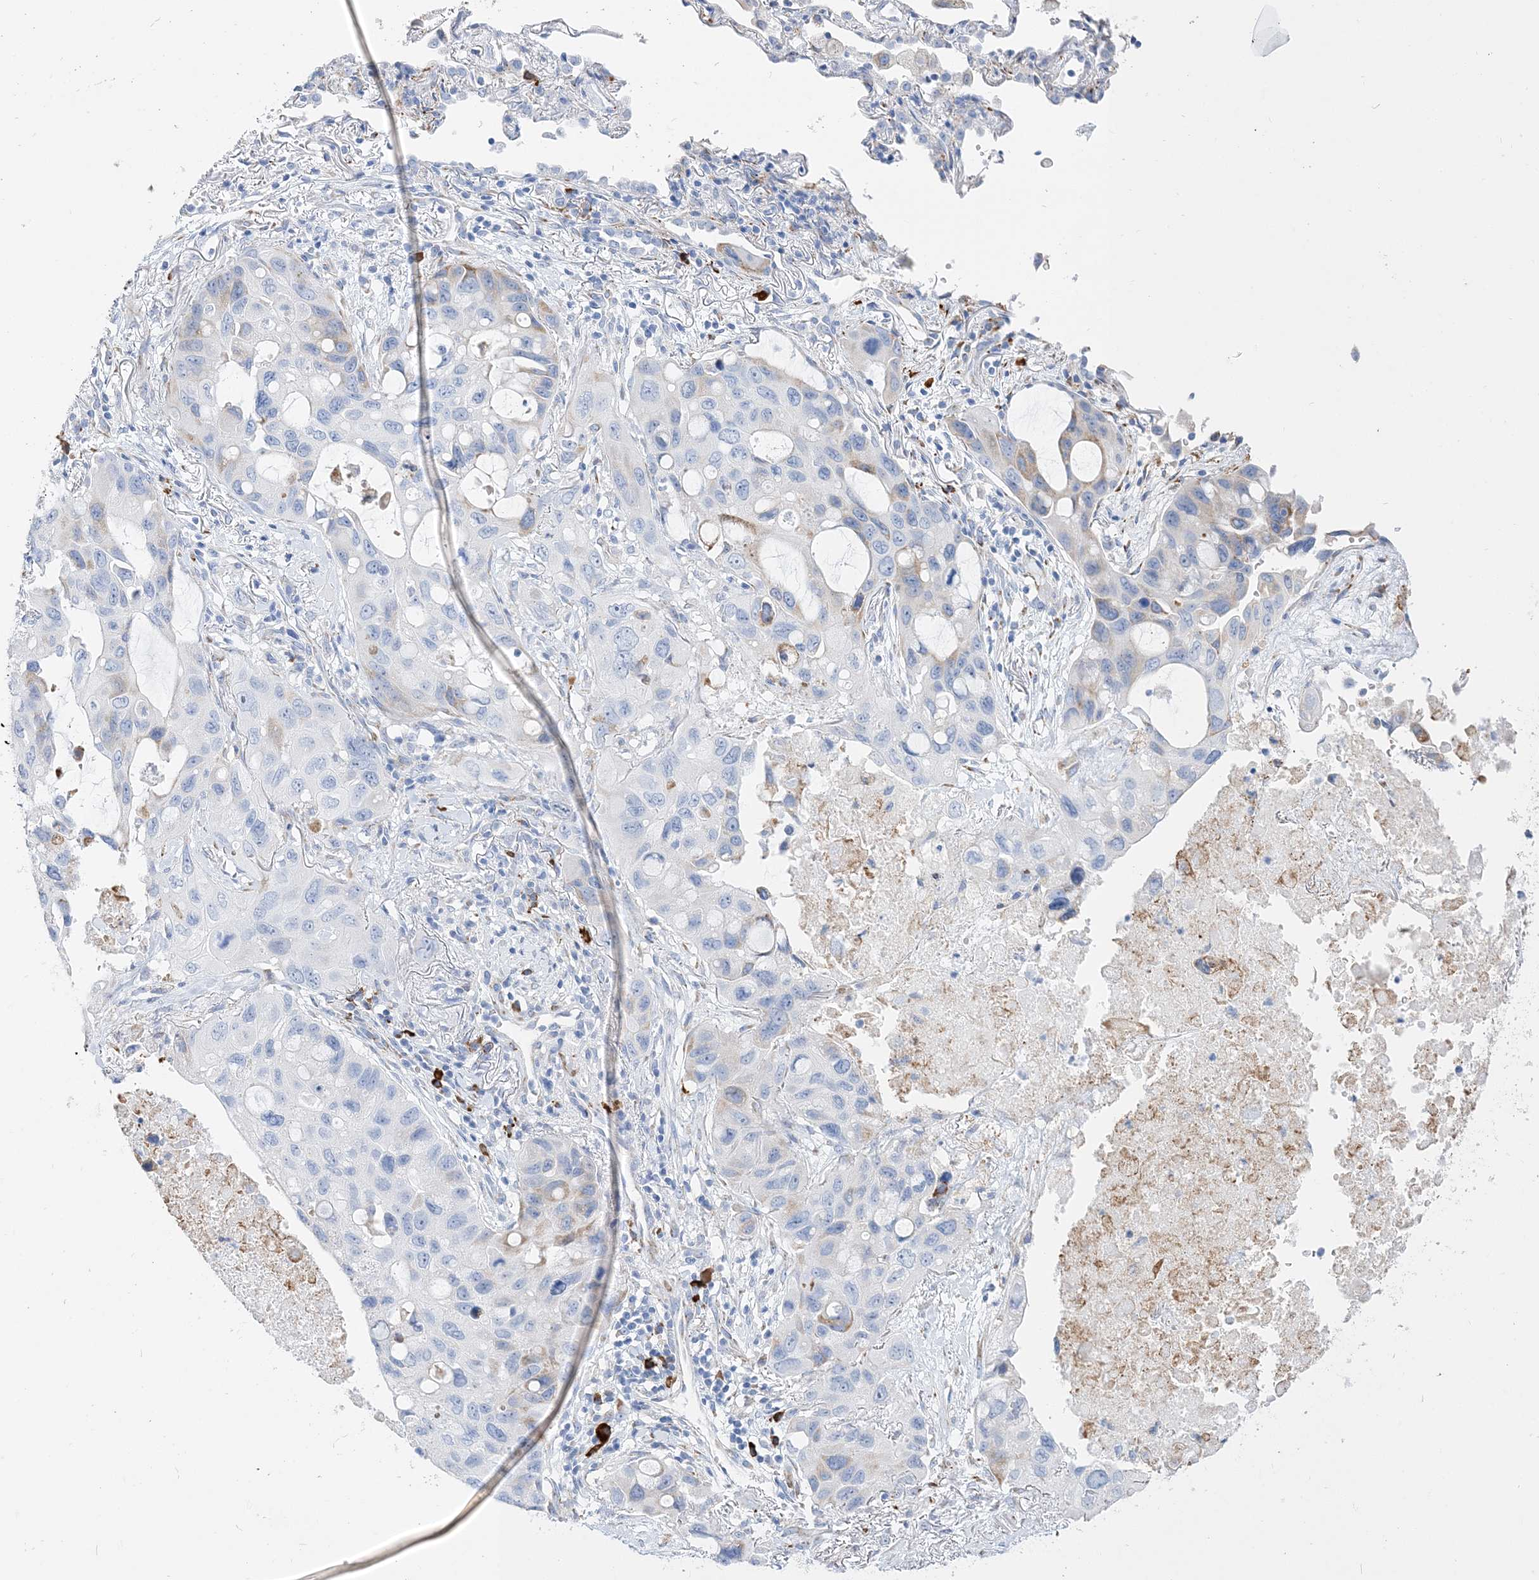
{"staining": {"intensity": "weak", "quantity": "<25%", "location": "cytoplasmic/membranous"}, "tissue": "lung cancer", "cell_type": "Tumor cells", "image_type": "cancer", "snomed": [{"axis": "morphology", "description": "Squamous cell carcinoma, NOS"}, {"axis": "topography", "description": "Lung"}], "caption": "Lung squamous cell carcinoma stained for a protein using IHC shows no staining tumor cells.", "gene": "TSPYL6", "patient": {"sex": "female", "age": 73}}